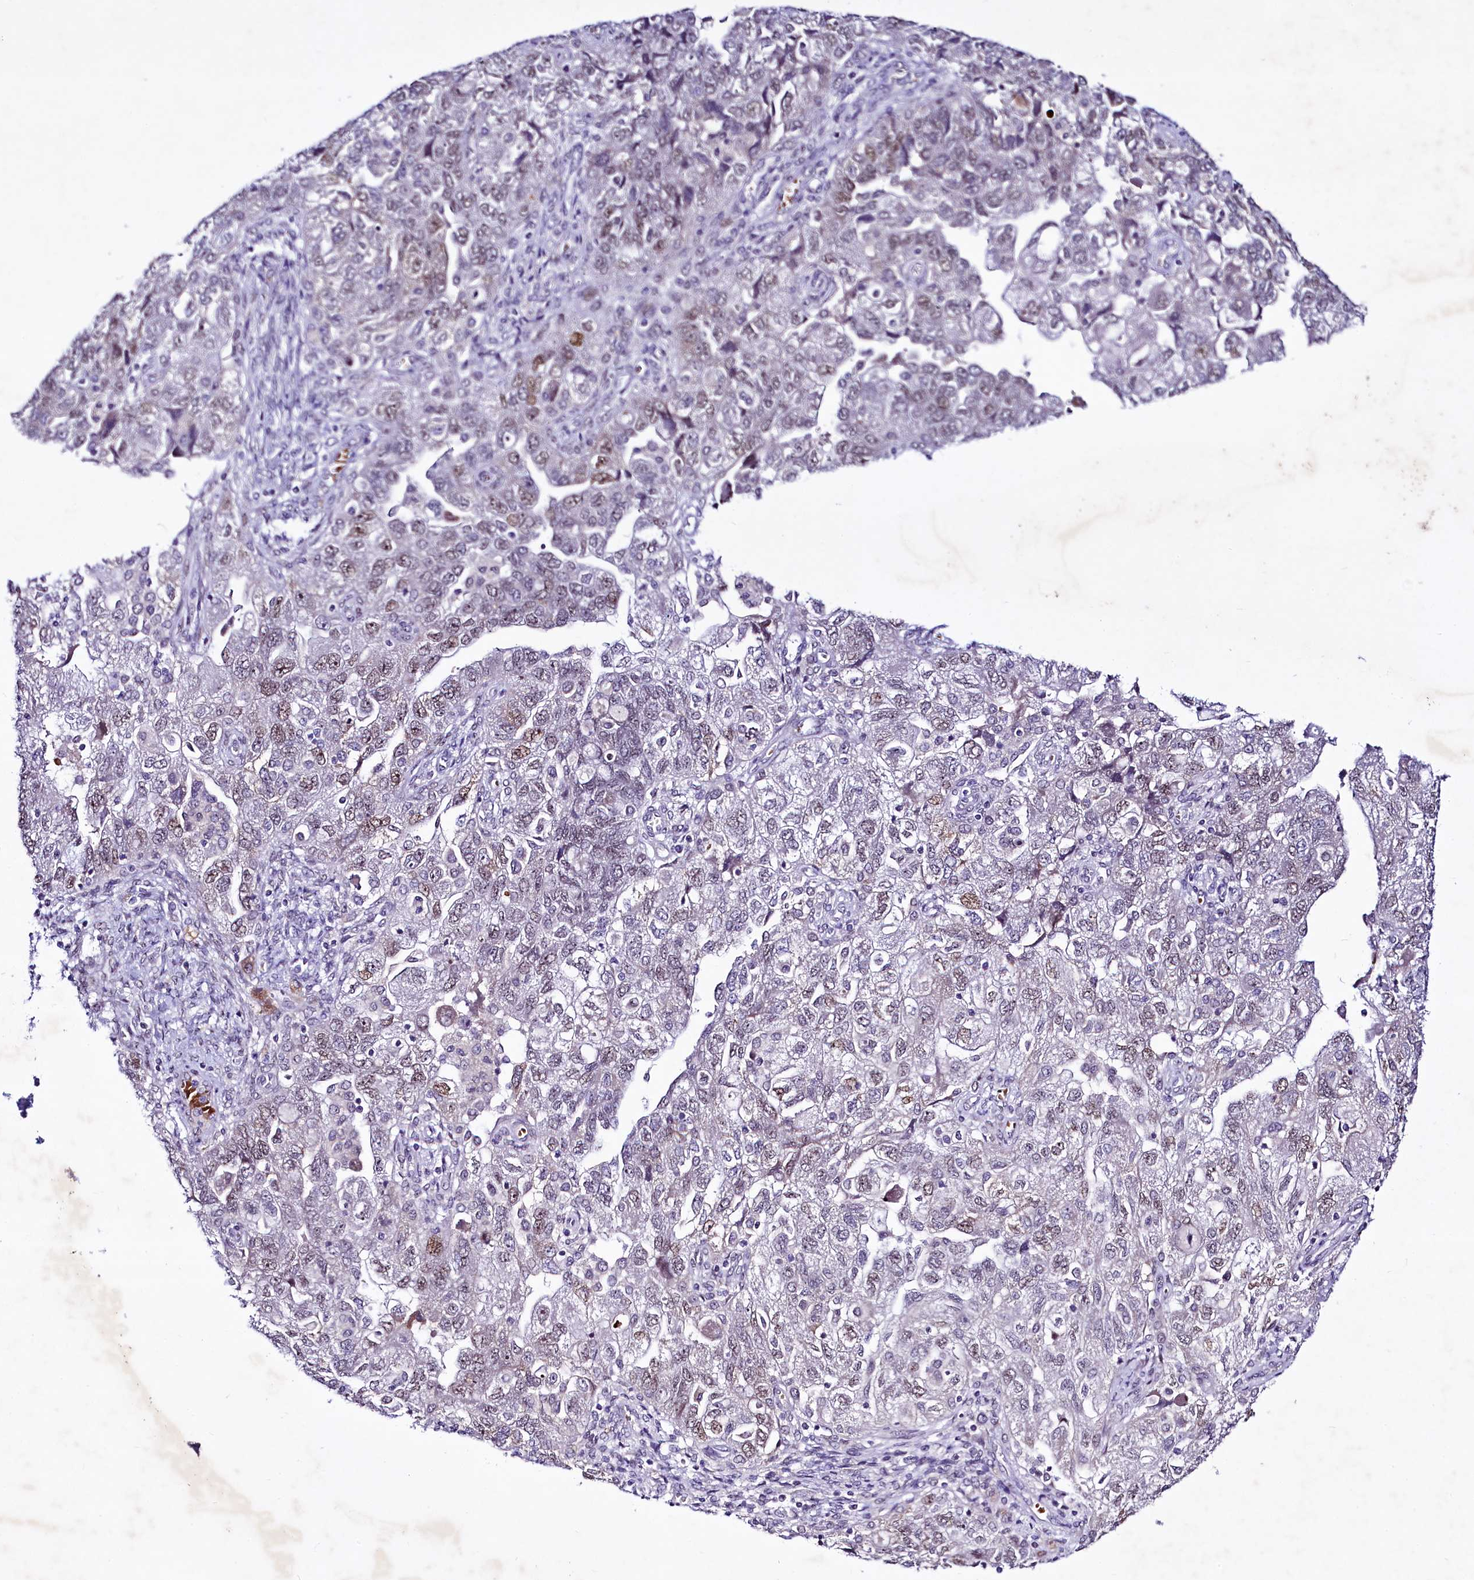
{"staining": {"intensity": "moderate", "quantity": "25%-75%", "location": "nuclear"}, "tissue": "ovarian cancer", "cell_type": "Tumor cells", "image_type": "cancer", "snomed": [{"axis": "morphology", "description": "Carcinoma, NOS"}, {"axis": "morphology", "description": "Cystadenocarcinoma, serous, NOS"}, {"axis": "topography", "description": "Ovary"}], "caption": "Brown immunohistochemical staining in human ovarian cancer (carcinoma) reveals moderate nuclear expression in approximately 25%-75% of tumor cells.", "gene": "LEUTX", "patient": {"sex": "female", "age": 69}}